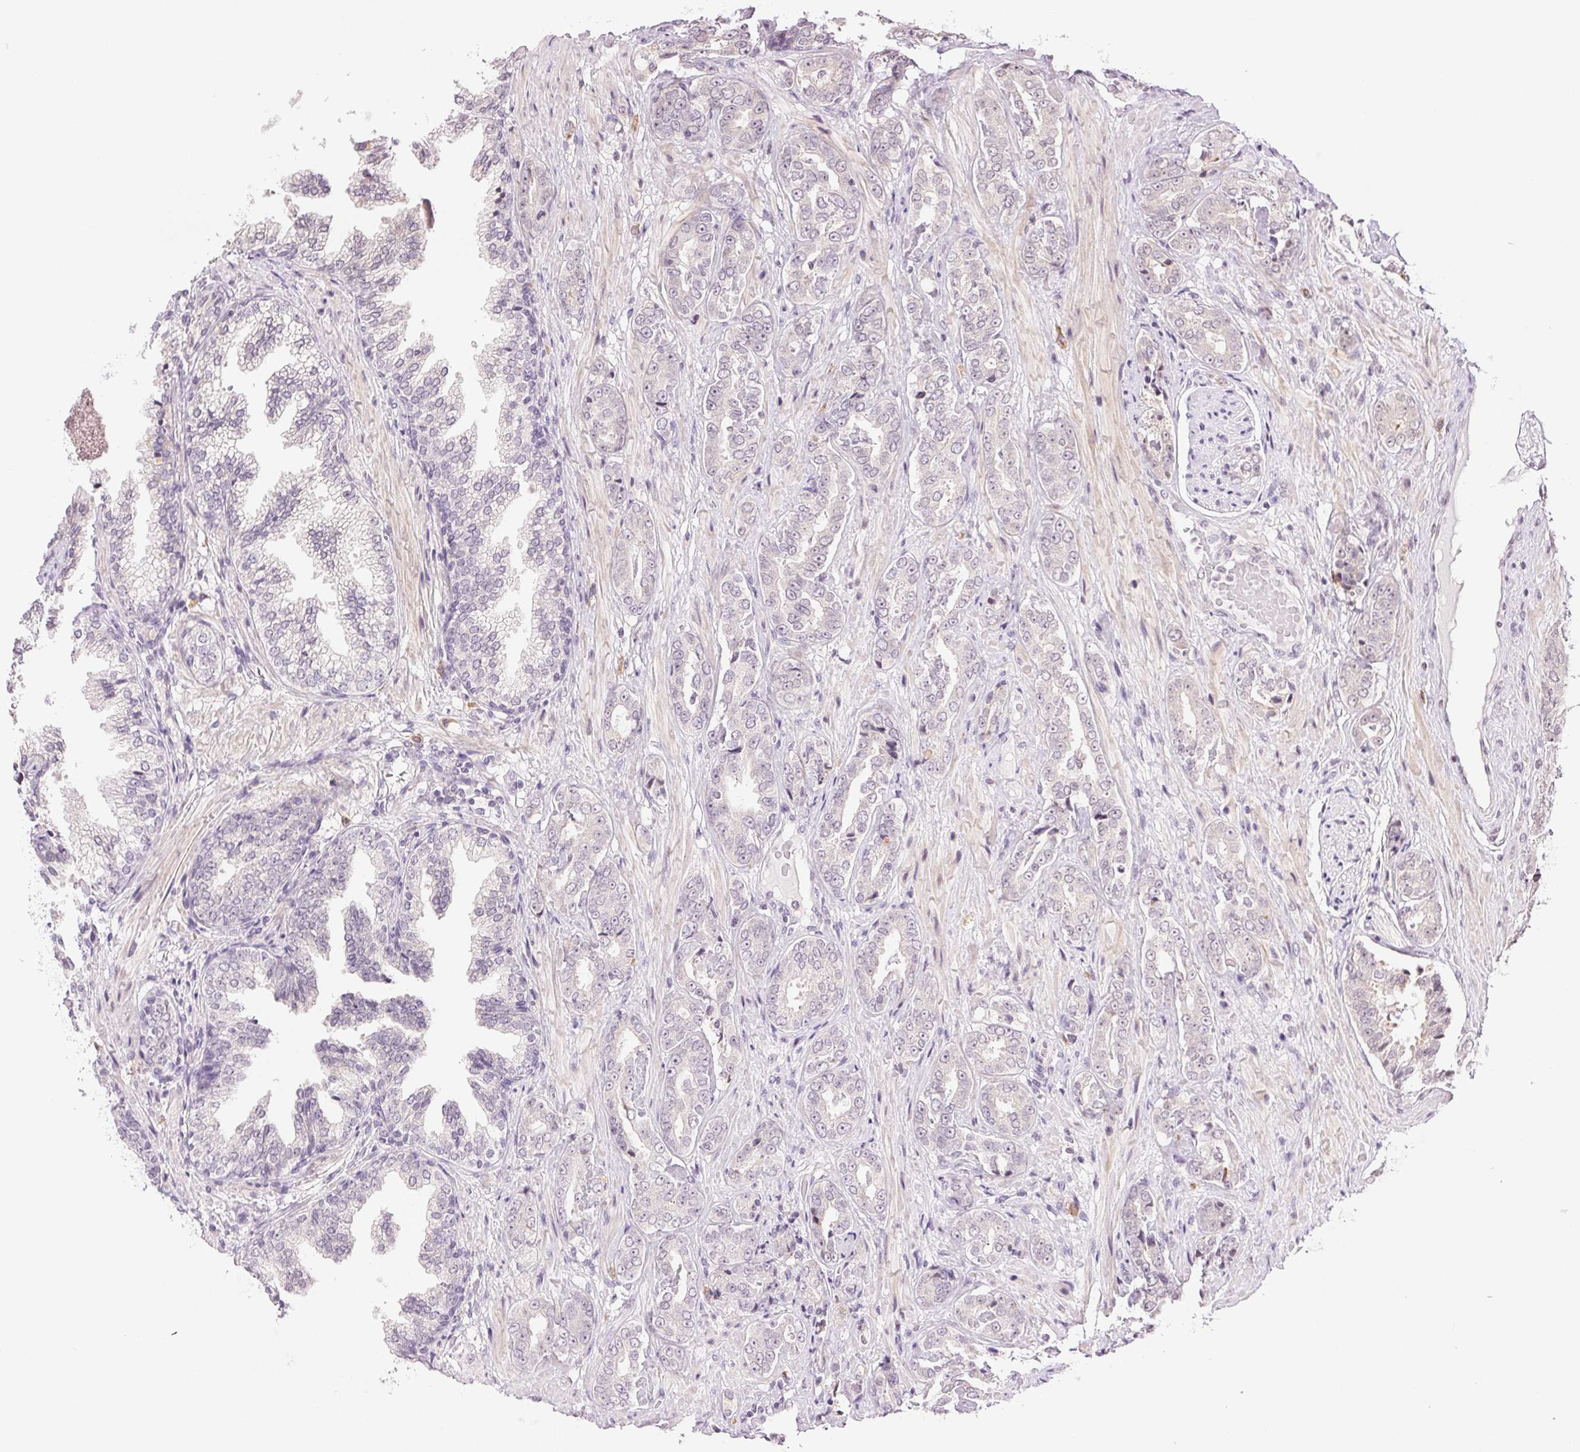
{"staining": {"intensity": "negative", "quantity": "none", "location": "none"}, "tissue": "prostate cancer", "cell_type": "Tumor cells", "image_type": "cancer", "snomed": [{"axis": "morphology", "description": "Adenocarcinoma, High grade"}, {"axis": "topography", "description": "Prostate"}], "caption": "This histopathology image is of prostate cancer (adenocarcinoma (high-grade)) stained with immunohistochemistry to label a protein in brown with the nuclei are counter-stained blue. There is no expression in tumor cells.", "gene": "TNNT3", "patient": {"sex": "male", "age": 71}}